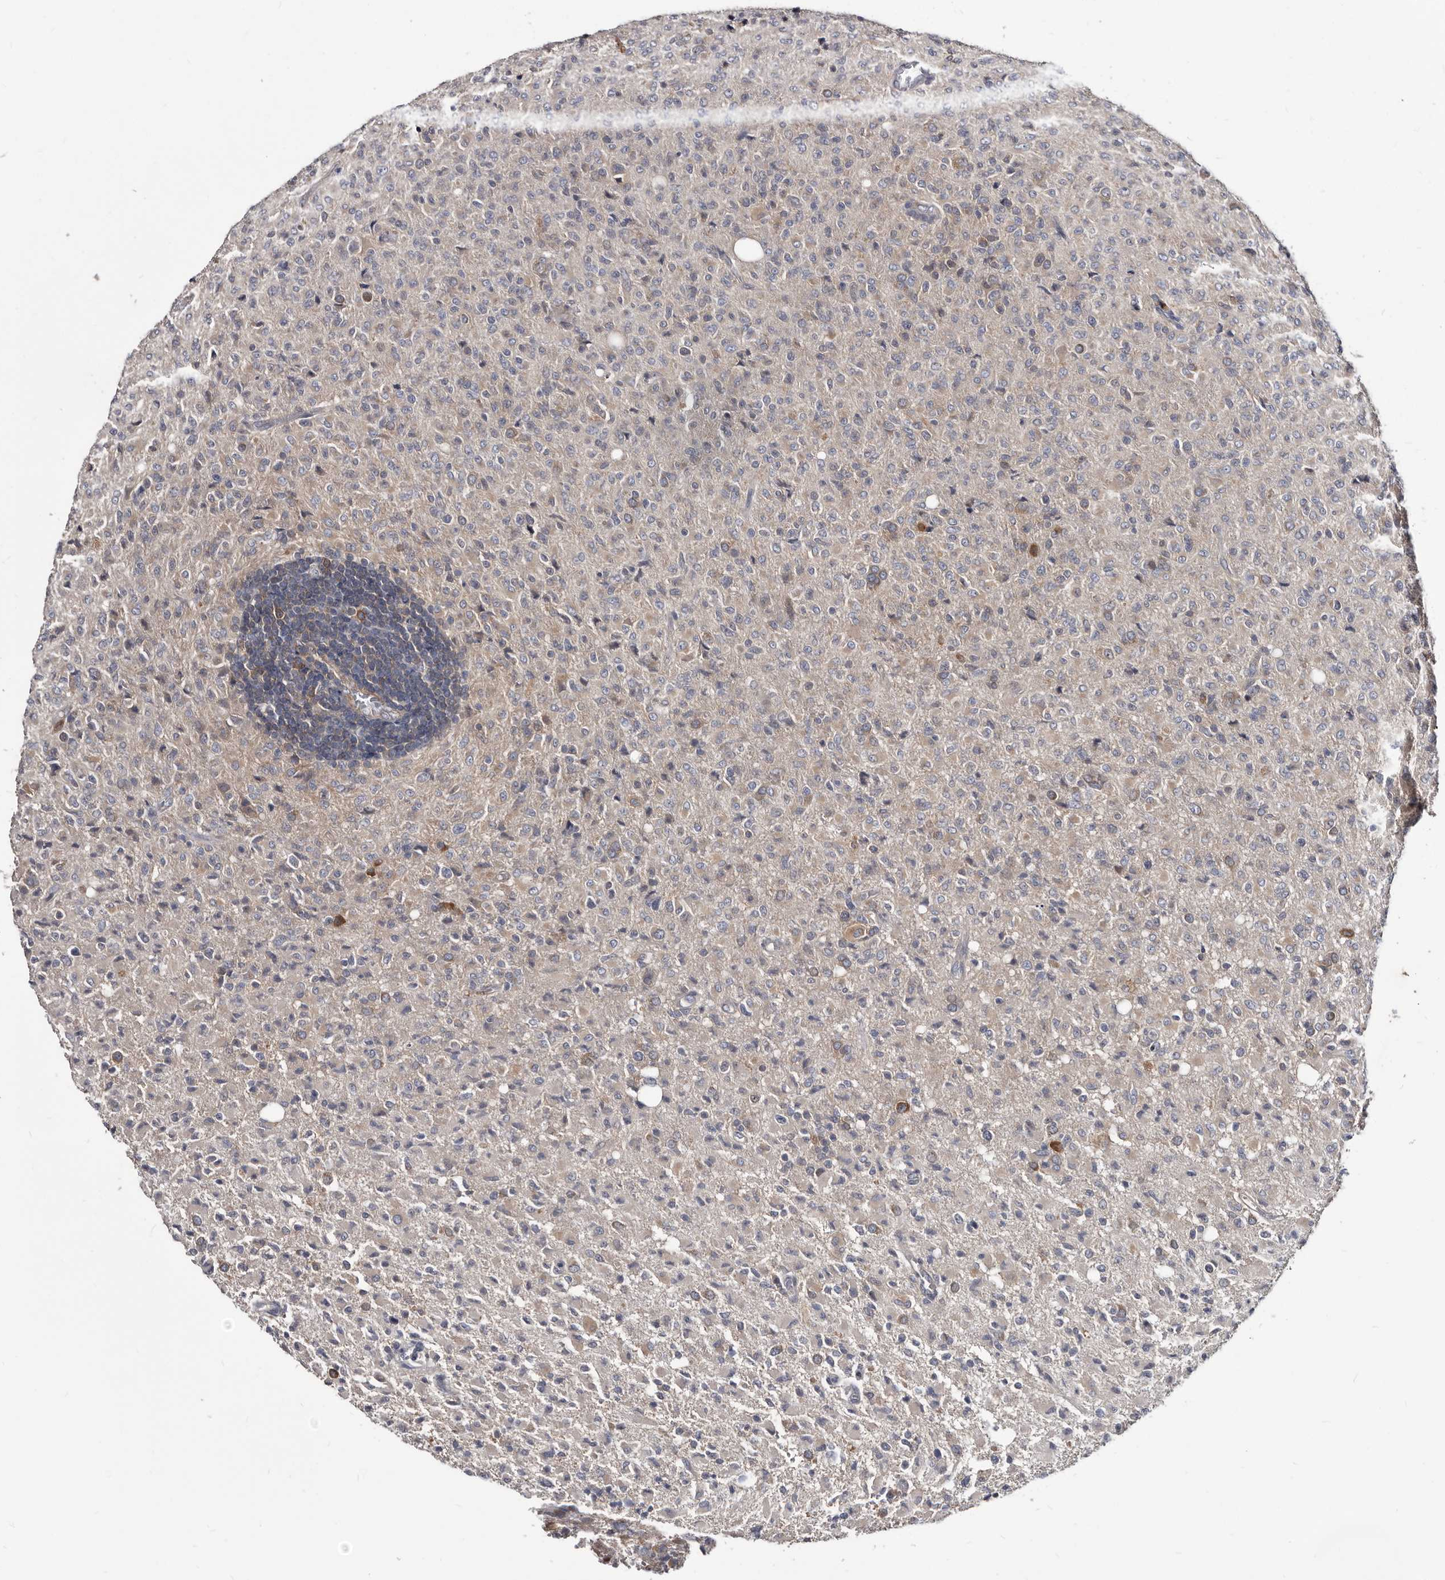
{"staining": {"intensity": "weak", "quantity": "<25%", "location": "cytoplasmic/membranous"}, "tissue": "glioma", "cell_type": "Tumor cells", "image_type": "cancer", "snomed": [{"axis": "morphology", "description": "Glioma, malignant, High grade"}, {"axis": "topography", "description": "Brain"}], "caption": "Malignant glioma (high-grade) was stained to show a protein in brown. There is no significant positivity in tumor cells. (Stains: DAB (3,3'-diaminobenzidine) immunohistochemistry with hematoxylin counter stain, Microscopy: brightfield microscopy at high magnification).", "gene": "ABCF2", "patient": {"sex": "female", "age": 57}}